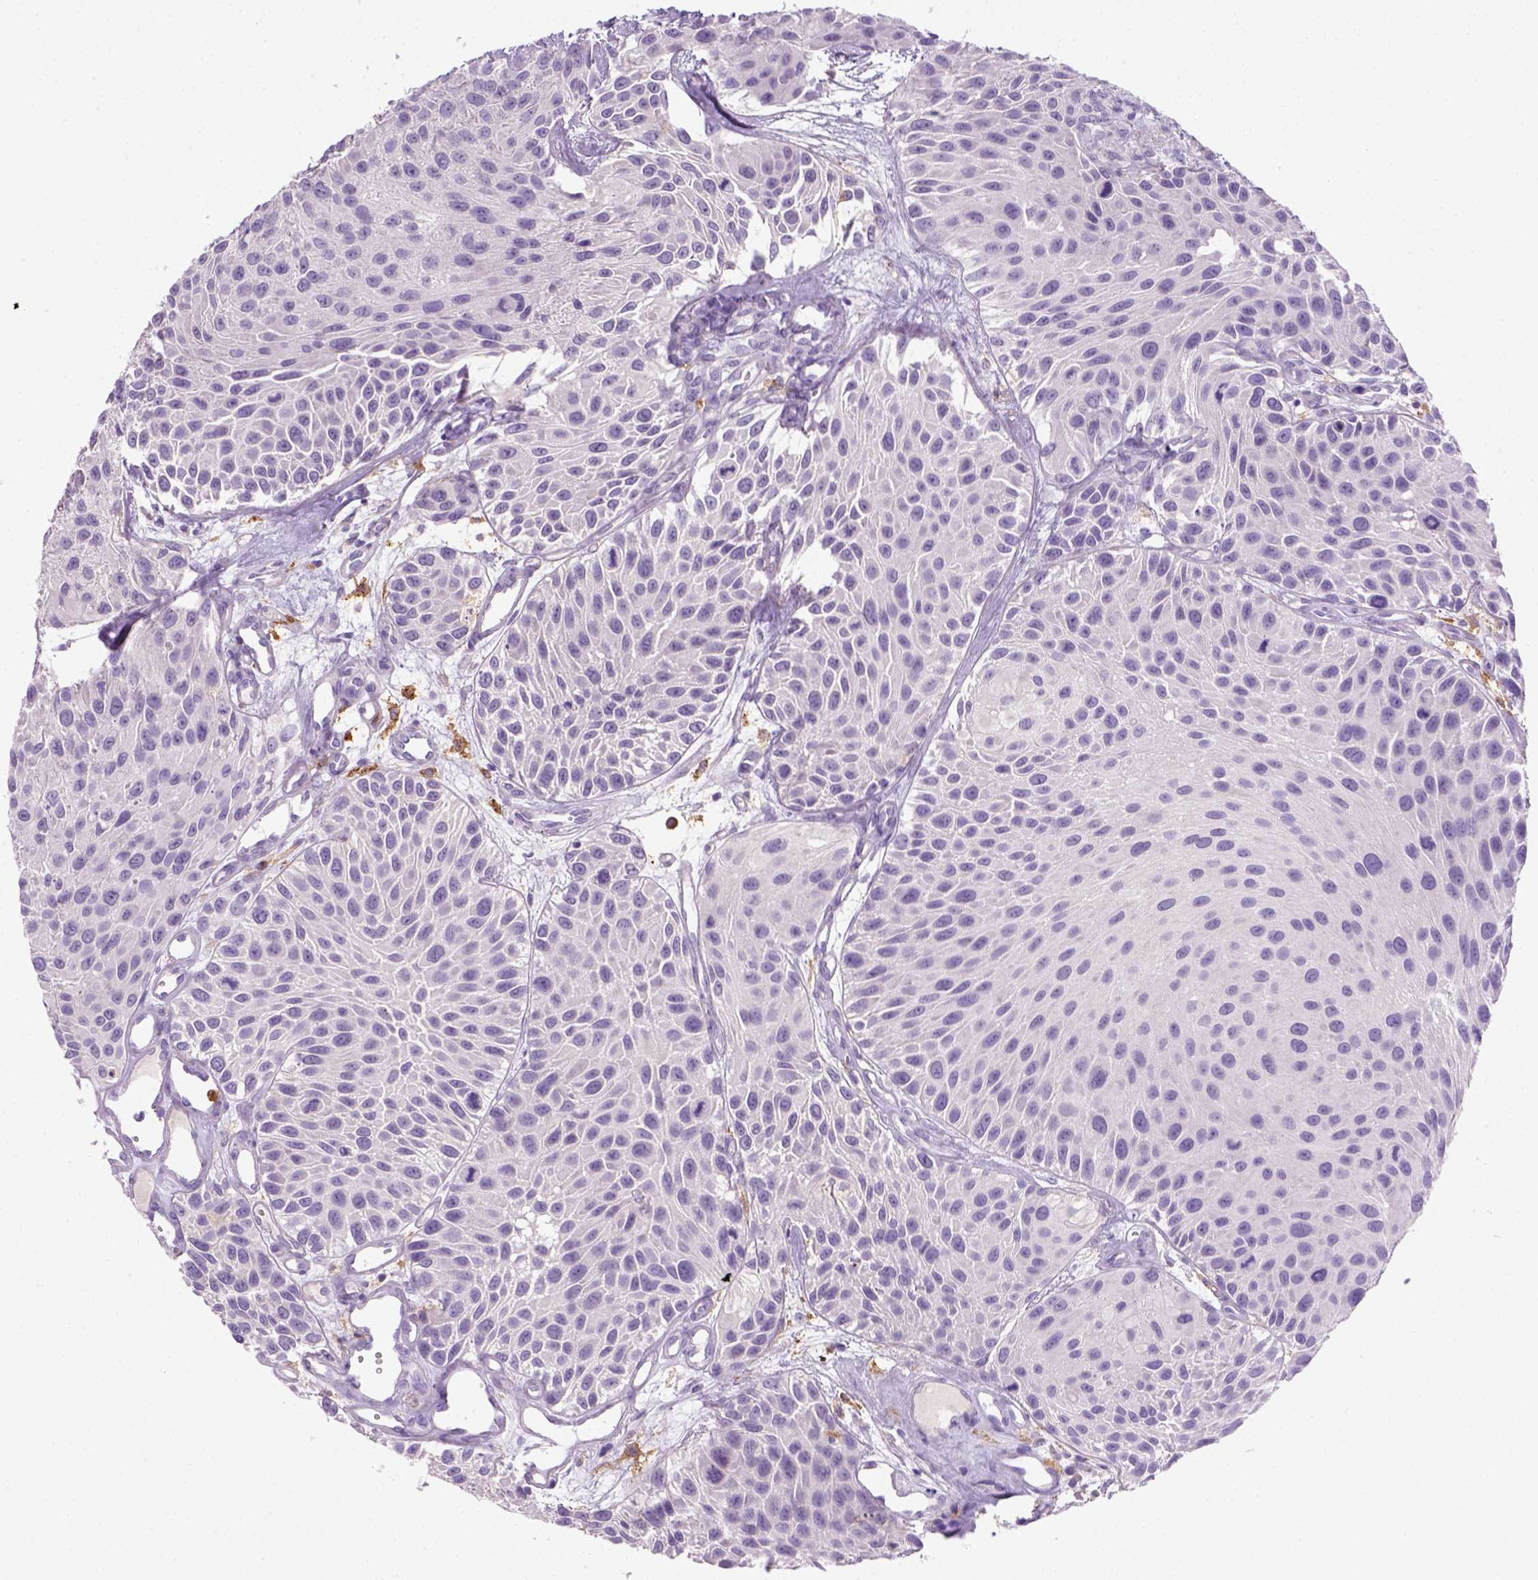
{"staining": {"intensity": "negative", "quantity": "none", "location": "none"}, "tissue": "urothelial cancer", "cell_type": "Tumor cells", "image_type": "cancer", "snomed": [{"axis": "morphology", "description": "Urothelial carcinoma, Low grade"}, {"axis": "topography", "description": "Urinary bladder"}], "caption": "Immunohistochemical staining of human urothelial cancer exhibits no significant expression in tumor cells.", "gene": "CD14", "patient": {"sex": "female", "age": 87}}